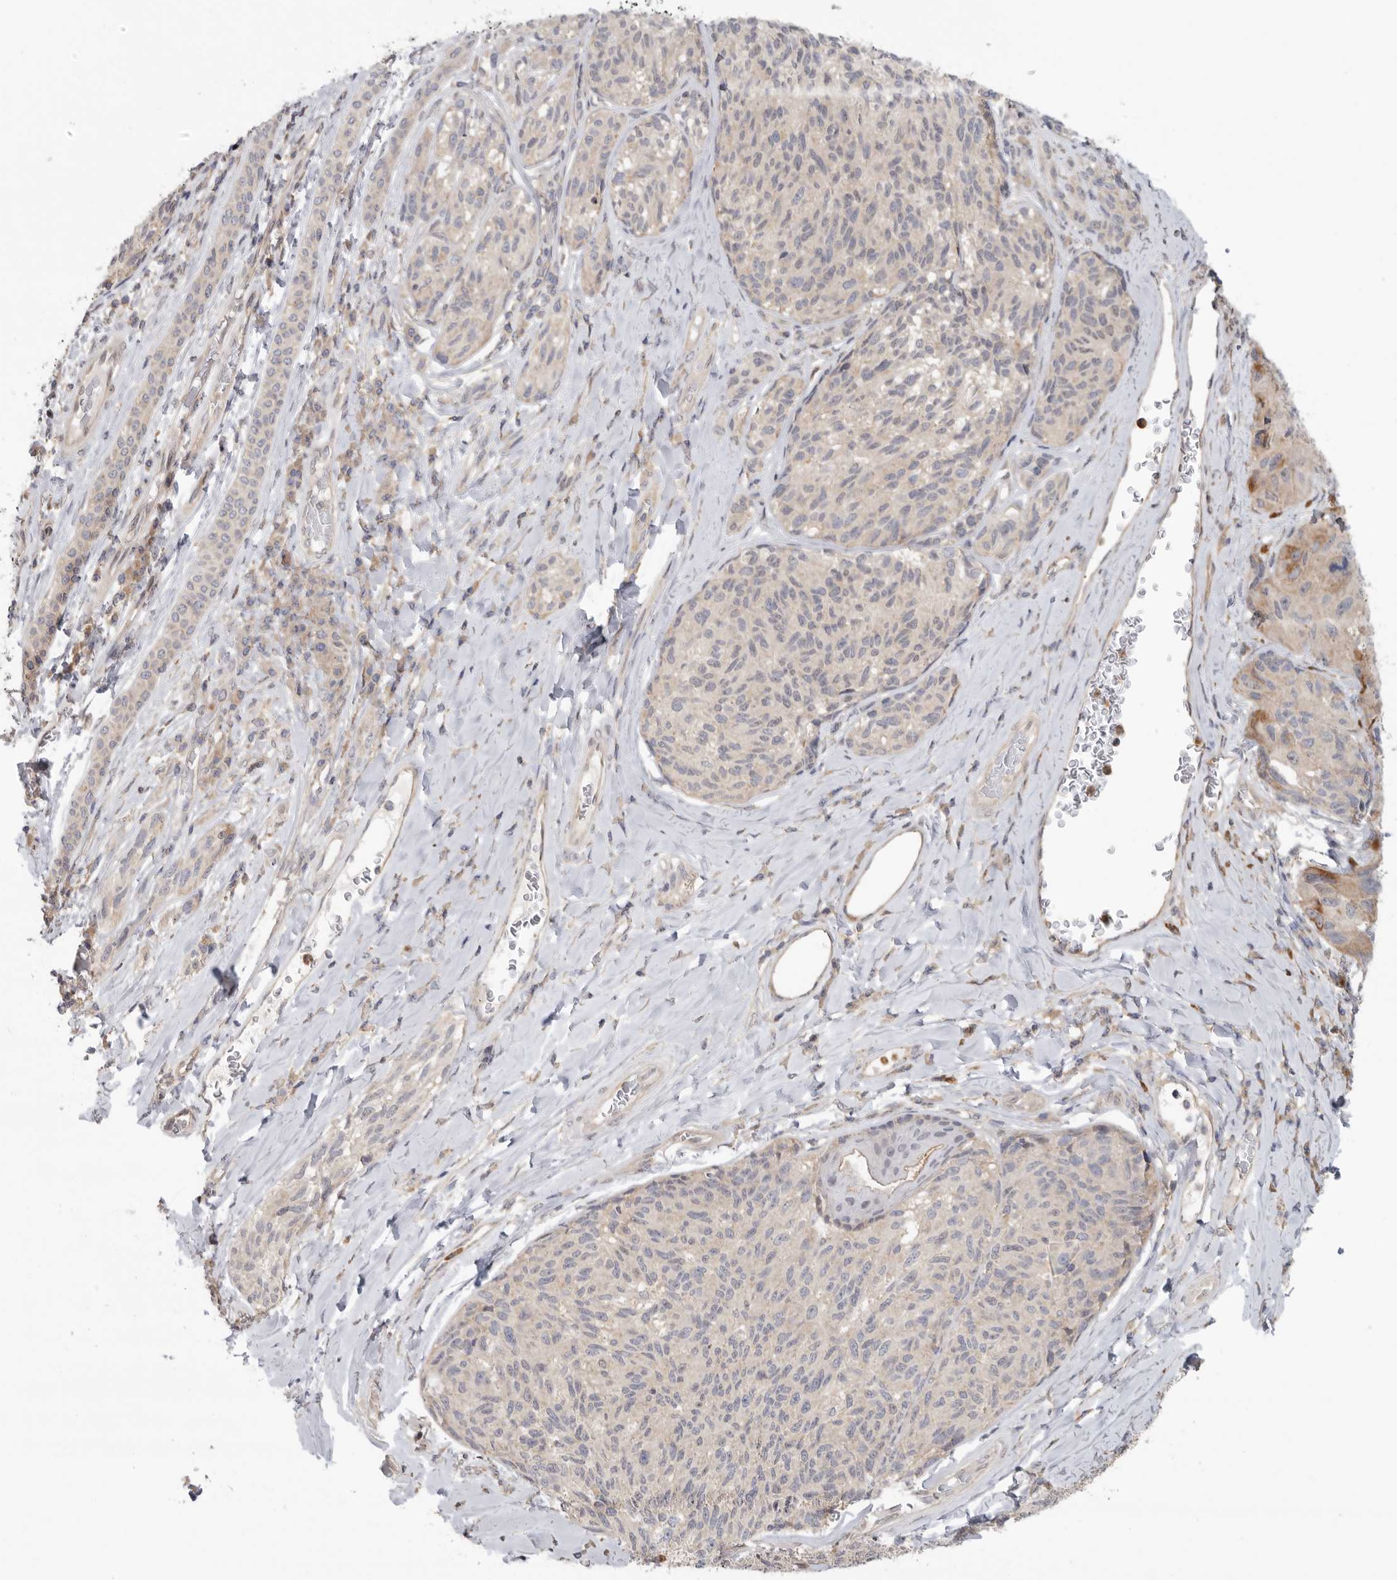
{"staining": {"intensity": "moderate", "quantity": "<25%", "location": "cytoplasmic/membranous,nuclear"}, "tissue": "melanoma", "cell_type": "Tumor cells", "image_type": "cancer", "snomed": [{"axis": "morphology", "description": "Malignant melanoma, NOS"}, {"axis": "topography", "description": "Skin"}], "caption": "DAB immunohistochemical staining of melanoma demonstrates moderate cytoplasmic/membranous and nuclear protein positivity in approximately <25% of tumor cells.", "gene": "KLK5", "patient": {"sex": "female", "age": 73}}